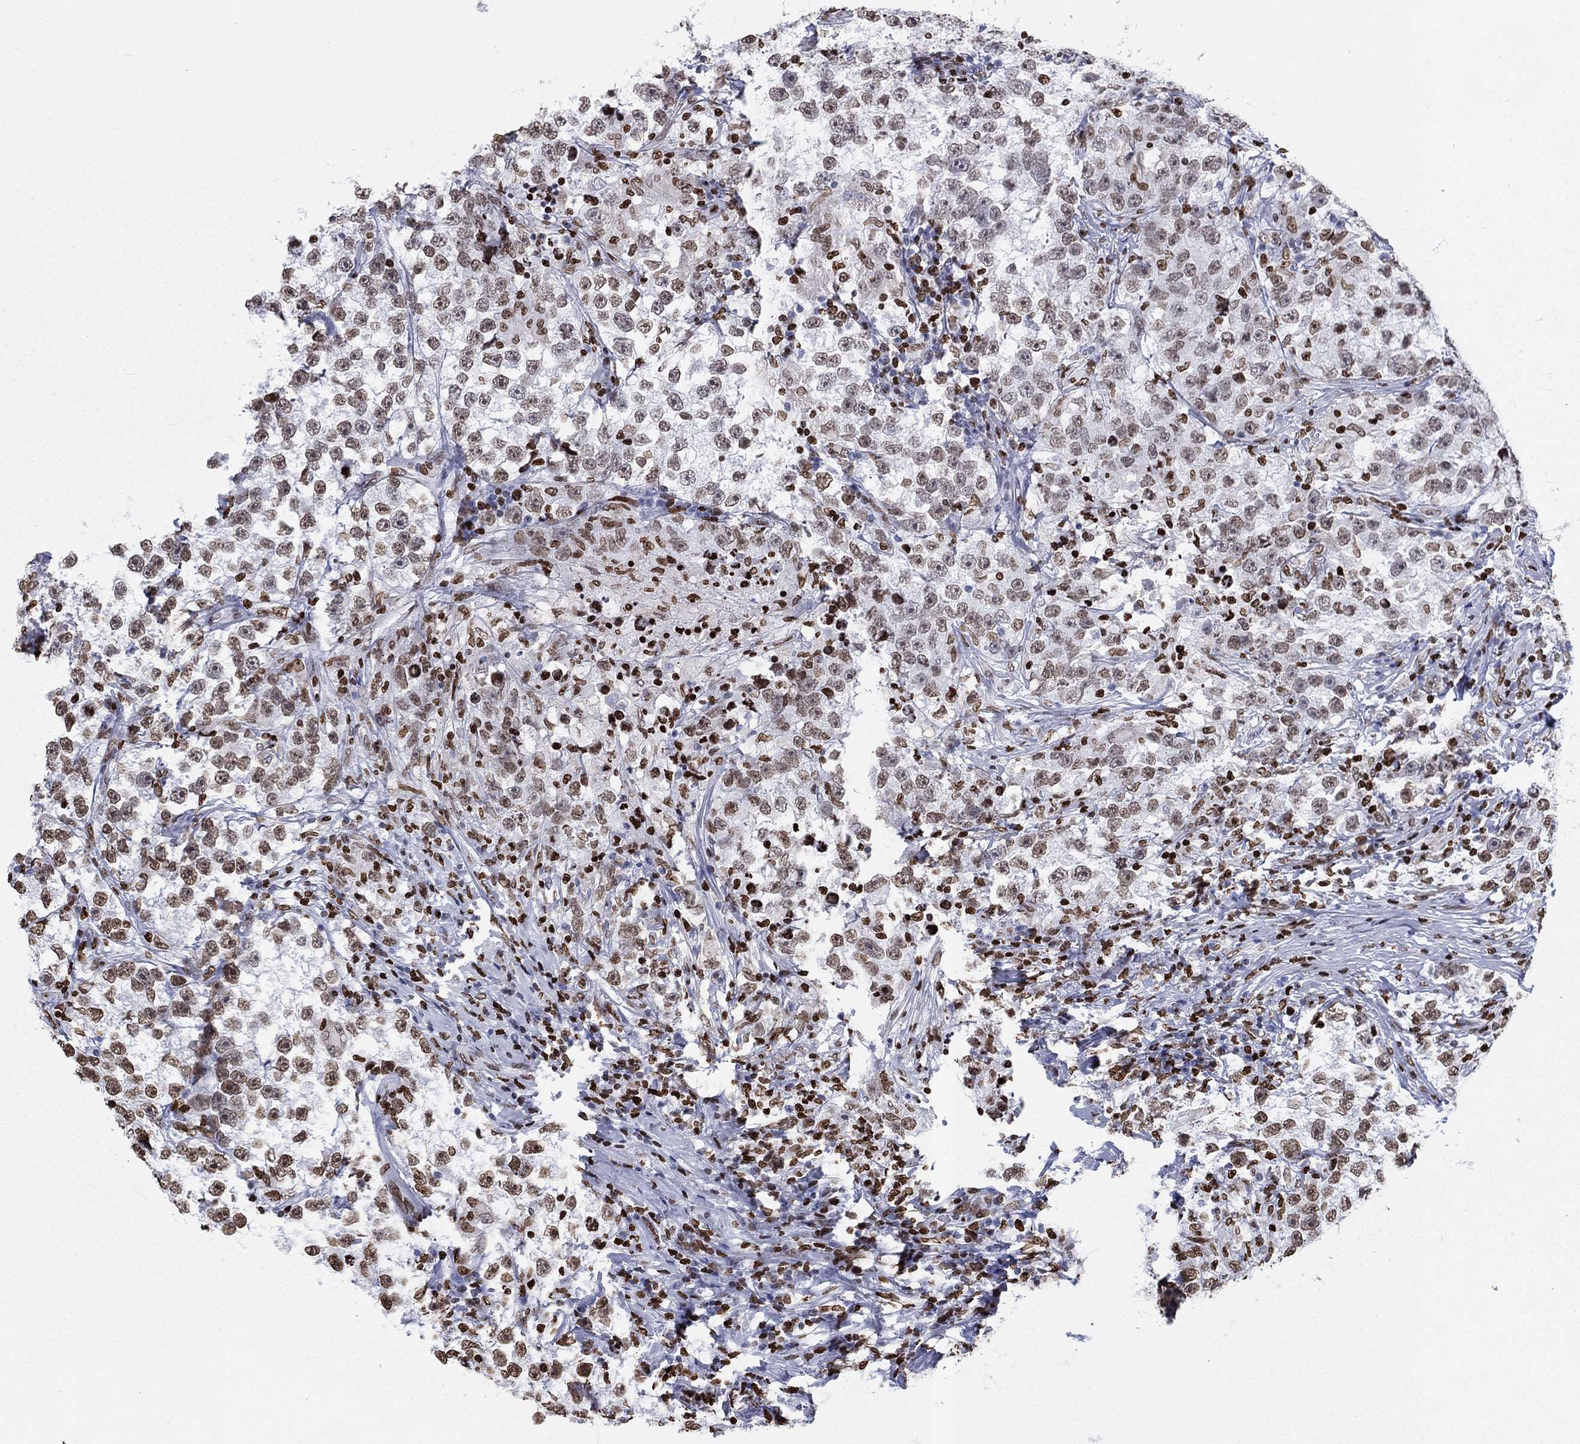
{"staining": {"intensity": "moderate", "quantity": "25%-75%", "location": "nuclear"}, "tissue": "testis cancer", "cell_type": "Tumor cells", "image_type": "cancer", "snomed": [{"axis": "morphology", "description": "Seminoma, NOS"}, {"axis": "topography", "description": "Testis"}], "caption": "Immunohistochemical staining of testis cancer (seminoma) displays moderate nuclear protein positivity in about 25%-75% of tumor cells. The staining was performed using DAB (3,3'-diaminobenzidine) to visualize the protein expression in brown, while the nuclei were stained in blue with hematoxylin (Magnification: 20x).", "gene": "H1-5", "patient": {"sex": "male", "age": 46}}